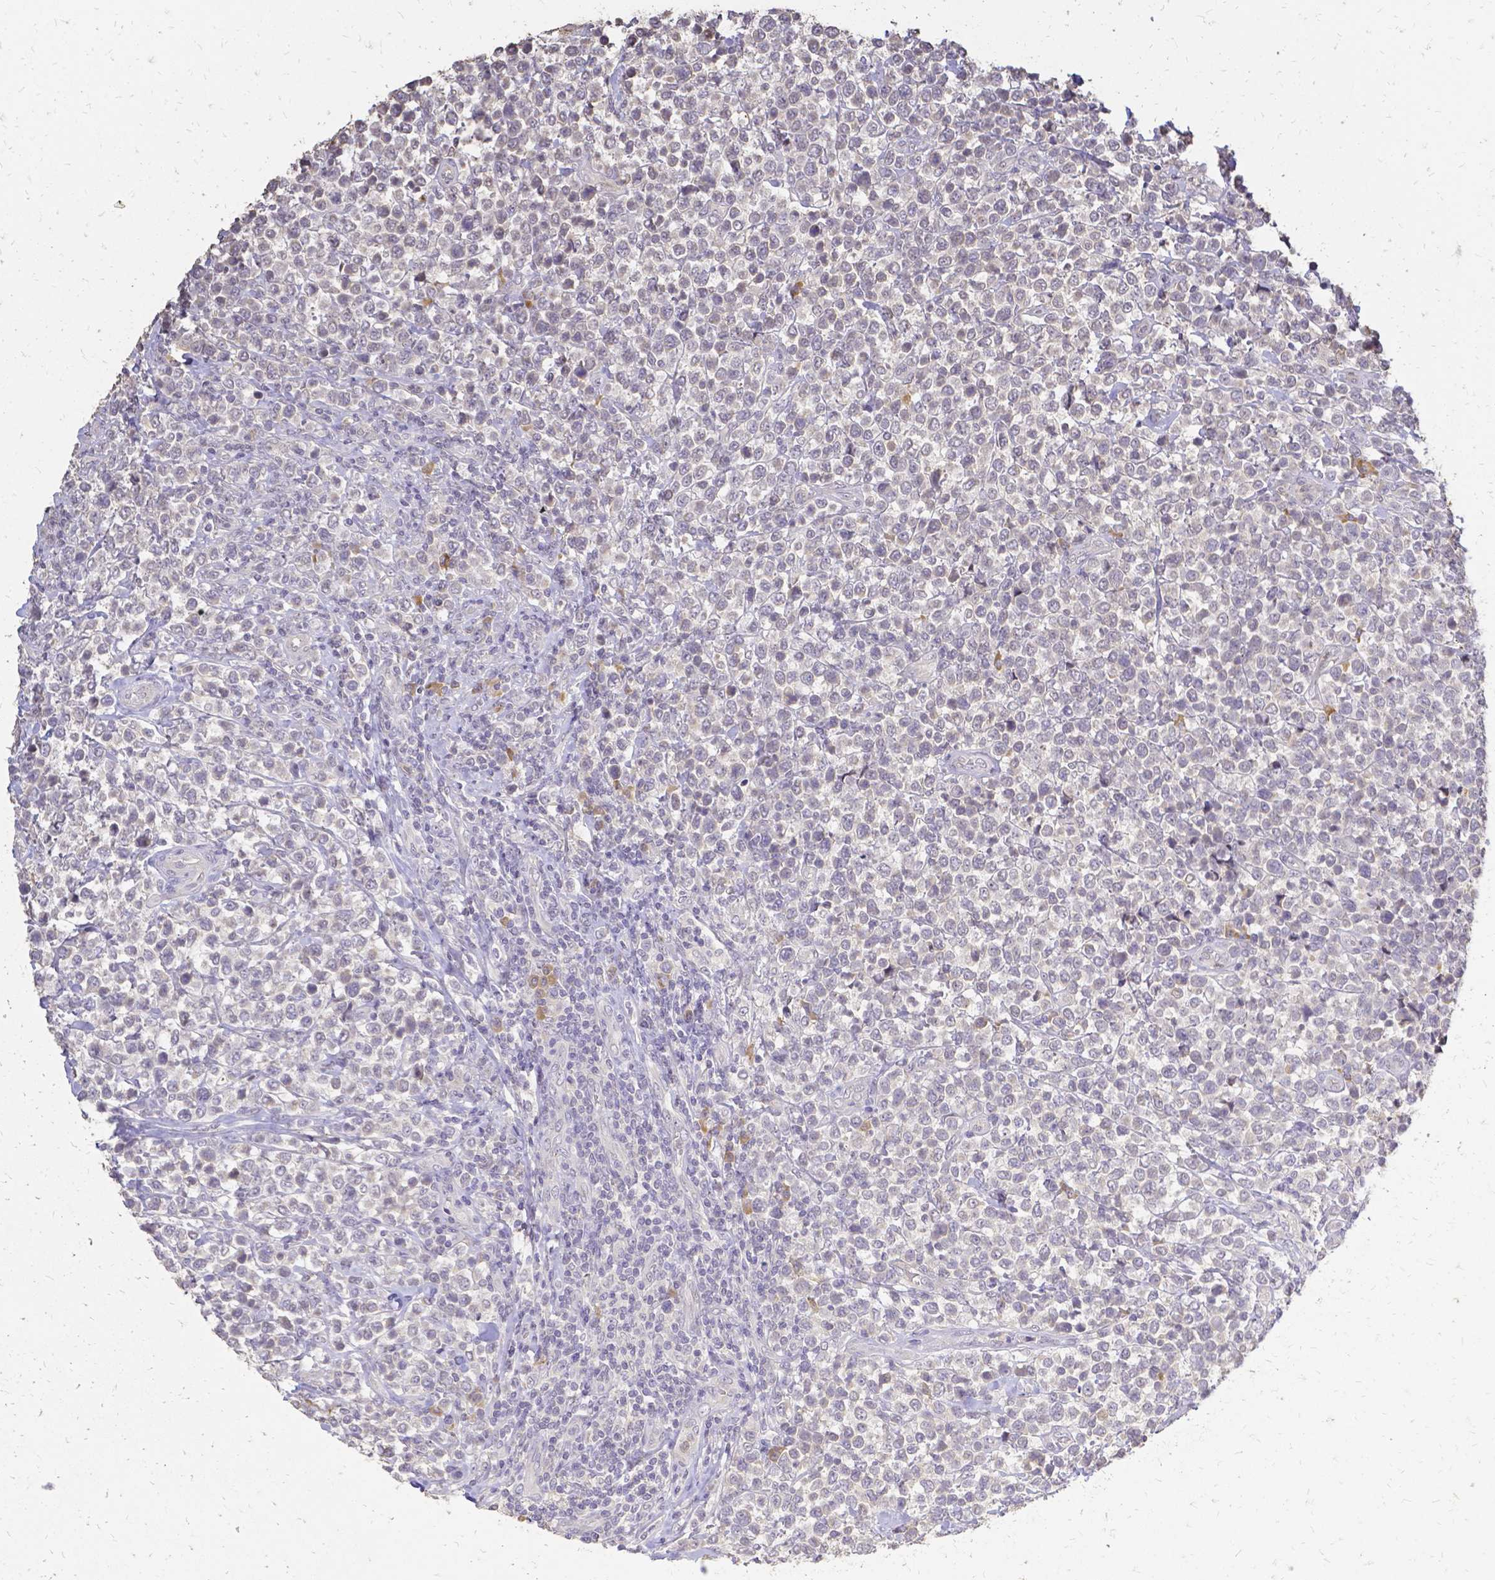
{"staining": {"intensity": "negative", "quantity": "none", "location": "none"}, "tissue": "lymphoma", "cell_type": "Tumor cells", "image_type": "cancer", "snomed": [{"axis": "morphology", "description": "Malignant lymphoma, non-Hodgkin's type, High grade"}, {"axis": "topography", "description": "Soft tissue"}], "caption": "Immunohistochemistry (IHC) of human malignant lymphoma, non-Hodgkin's type (high-grade) exhibits no staining in tumor cells.", "gene": "CIB1", "patient": {"sex": "female", "age": 56}}